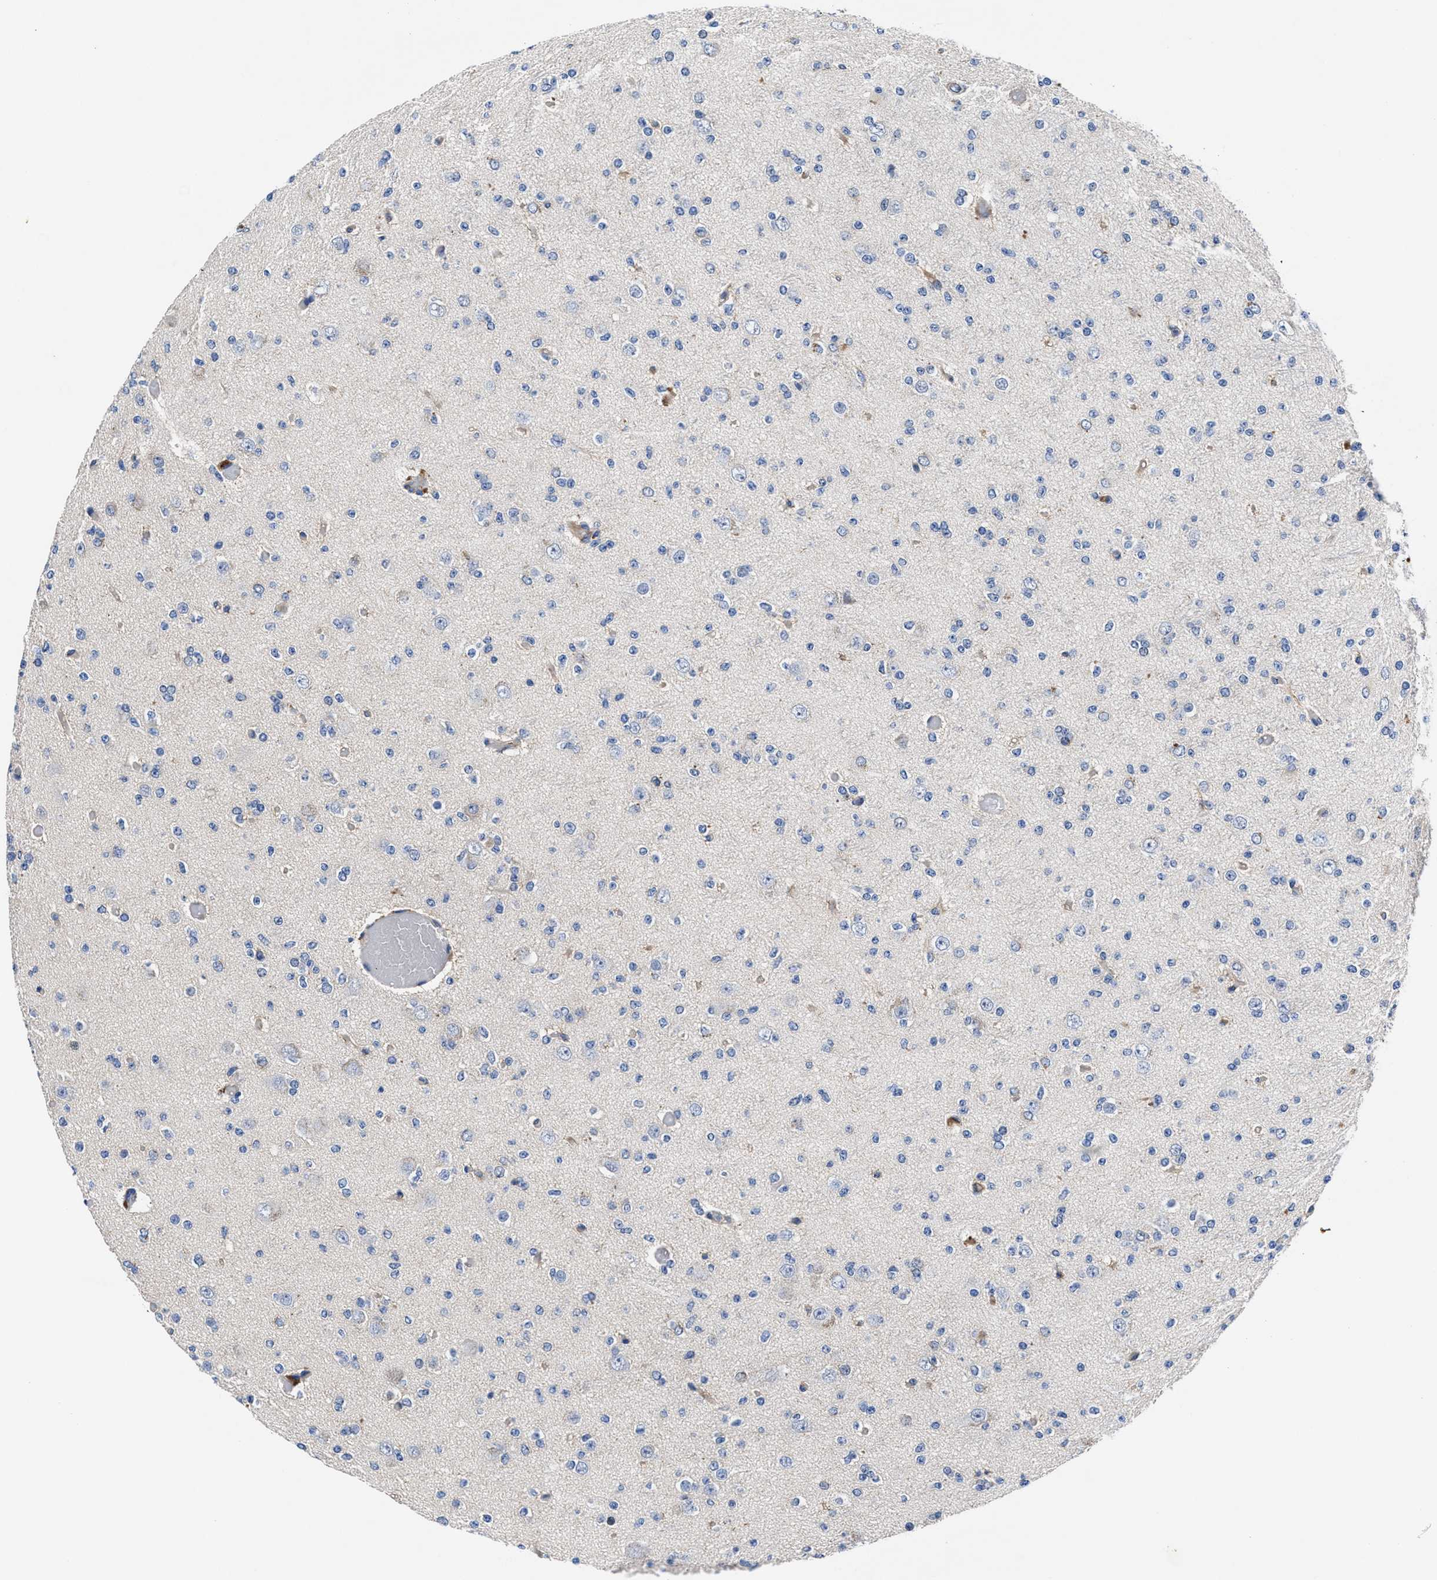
{"staining": {"intensity": "negative", "quantity": "none", "location": "none"}, "tissue": "glioma", "cell_type": "Tumor cells", "image_type": "cancer", "snomed": [{"axis": "morphology", "description": "Glioma, malignant, Low grade"}, {"axis": "topography", "description": "Brain"}], "caption": "DAB immunohistochemical staining of glioma shows no significant positivity in tumor cells. (Brightfield microscopy of DAB immunohistochemistry (IHC) at high magnification).", "gene": "DHRS13", "patient": {"sex": "female", "age": 22}}